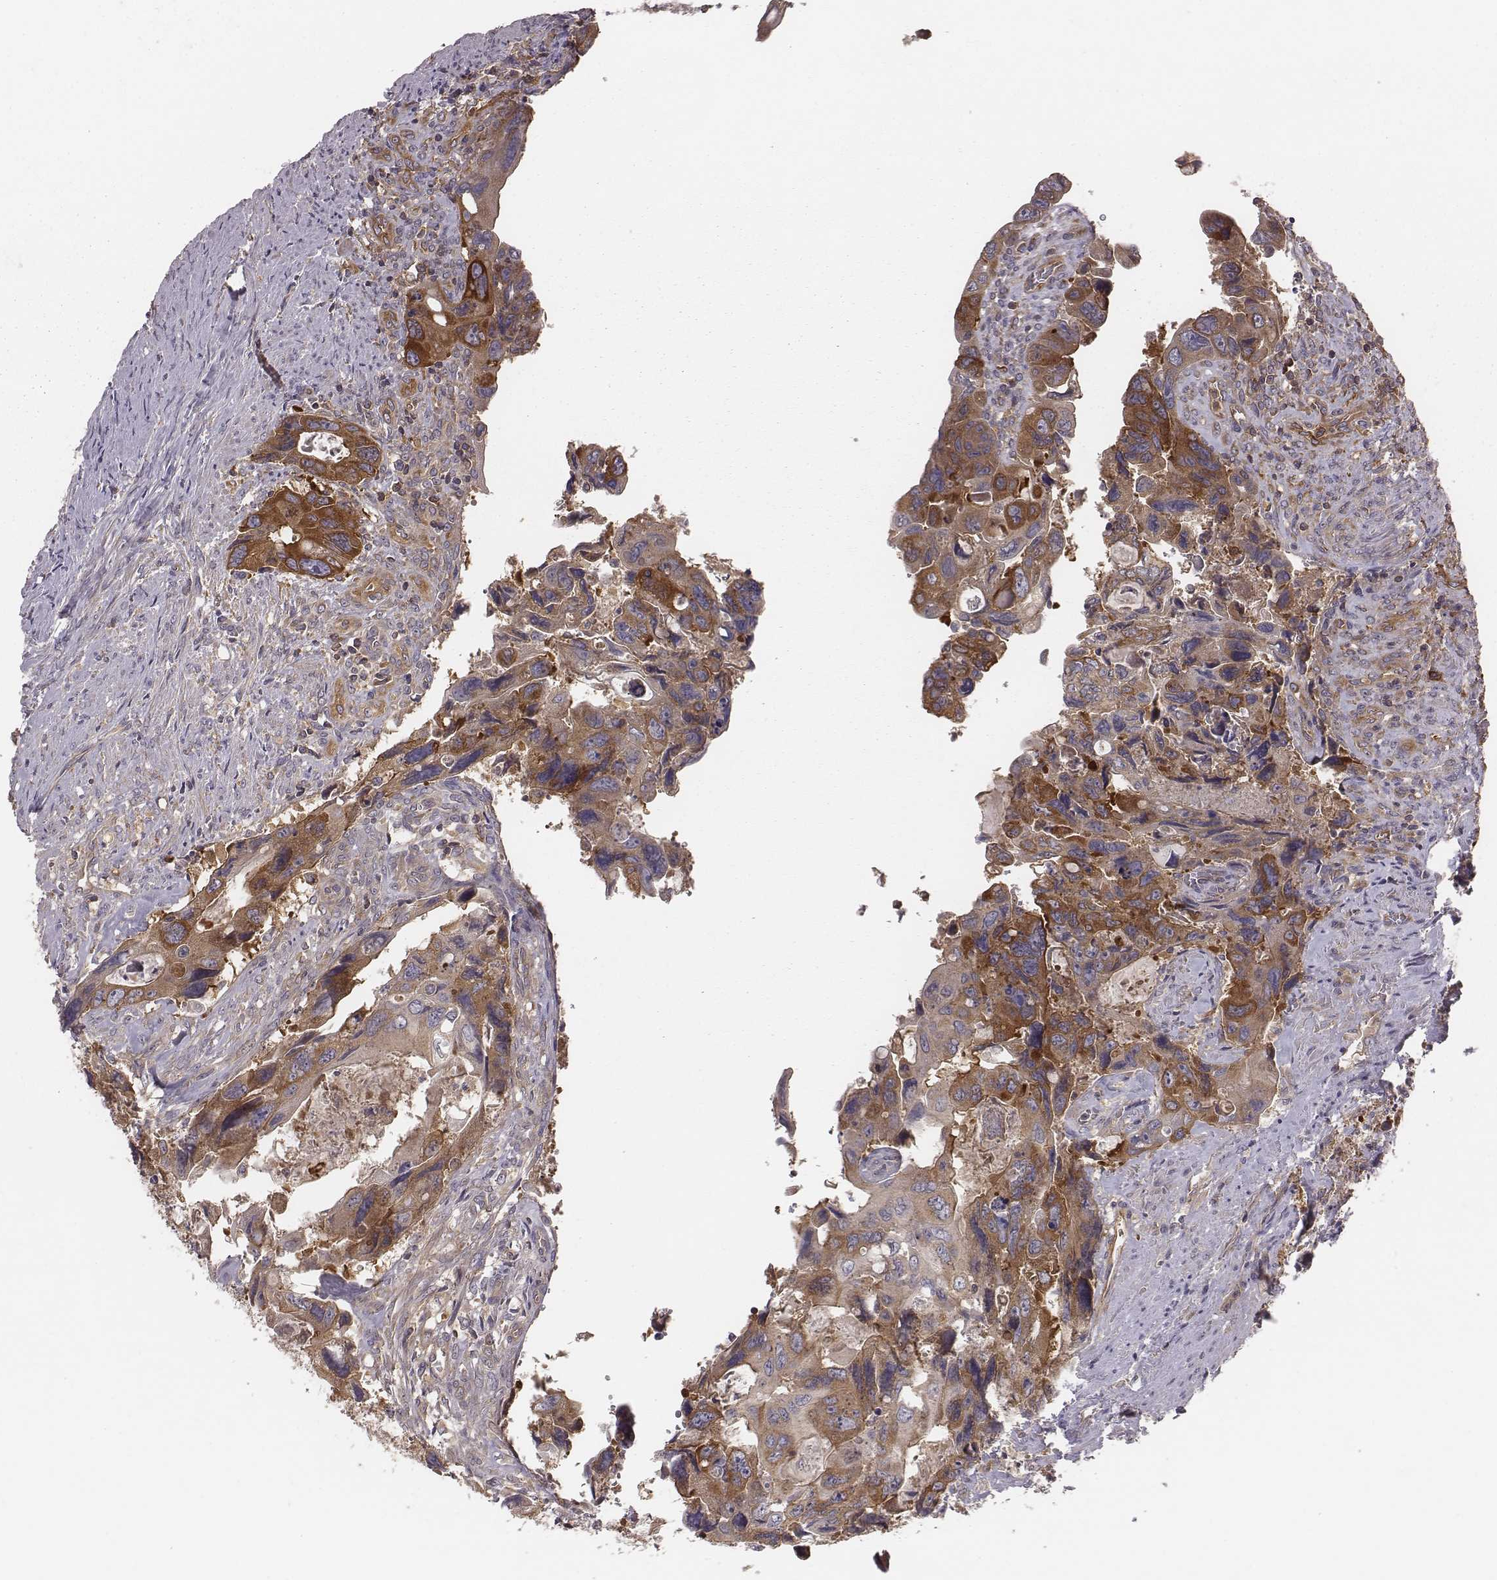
{"staining": {"intensity": "moderate", "quantity": ">75%", "location": "cytoplasmic/membranous"}, "tissue": "colorectal cancer", "cell_type": "Tumor cells", "image_type": "cancer", "snomed": [{"axis": "morphology", "description": "Adenocarcinoma, NOS"}, {"axis": "topography", "description": "Rectum"}], "caption": "Adenocarcinoma (colorectal) was stained to show a protein in brown. There is medium levels of moderate cytoplasmic/membranous positivity in about >75% of tumor cells. The staining was performed using DAB (3,3'-diaminobenzidine) to visualize the protein expression in brown, while the nuclei were stained in blue with hematoxylin (Magnification: 20x).", "gene": "CAD", "patient": {"sex": "male", "age": 62}}